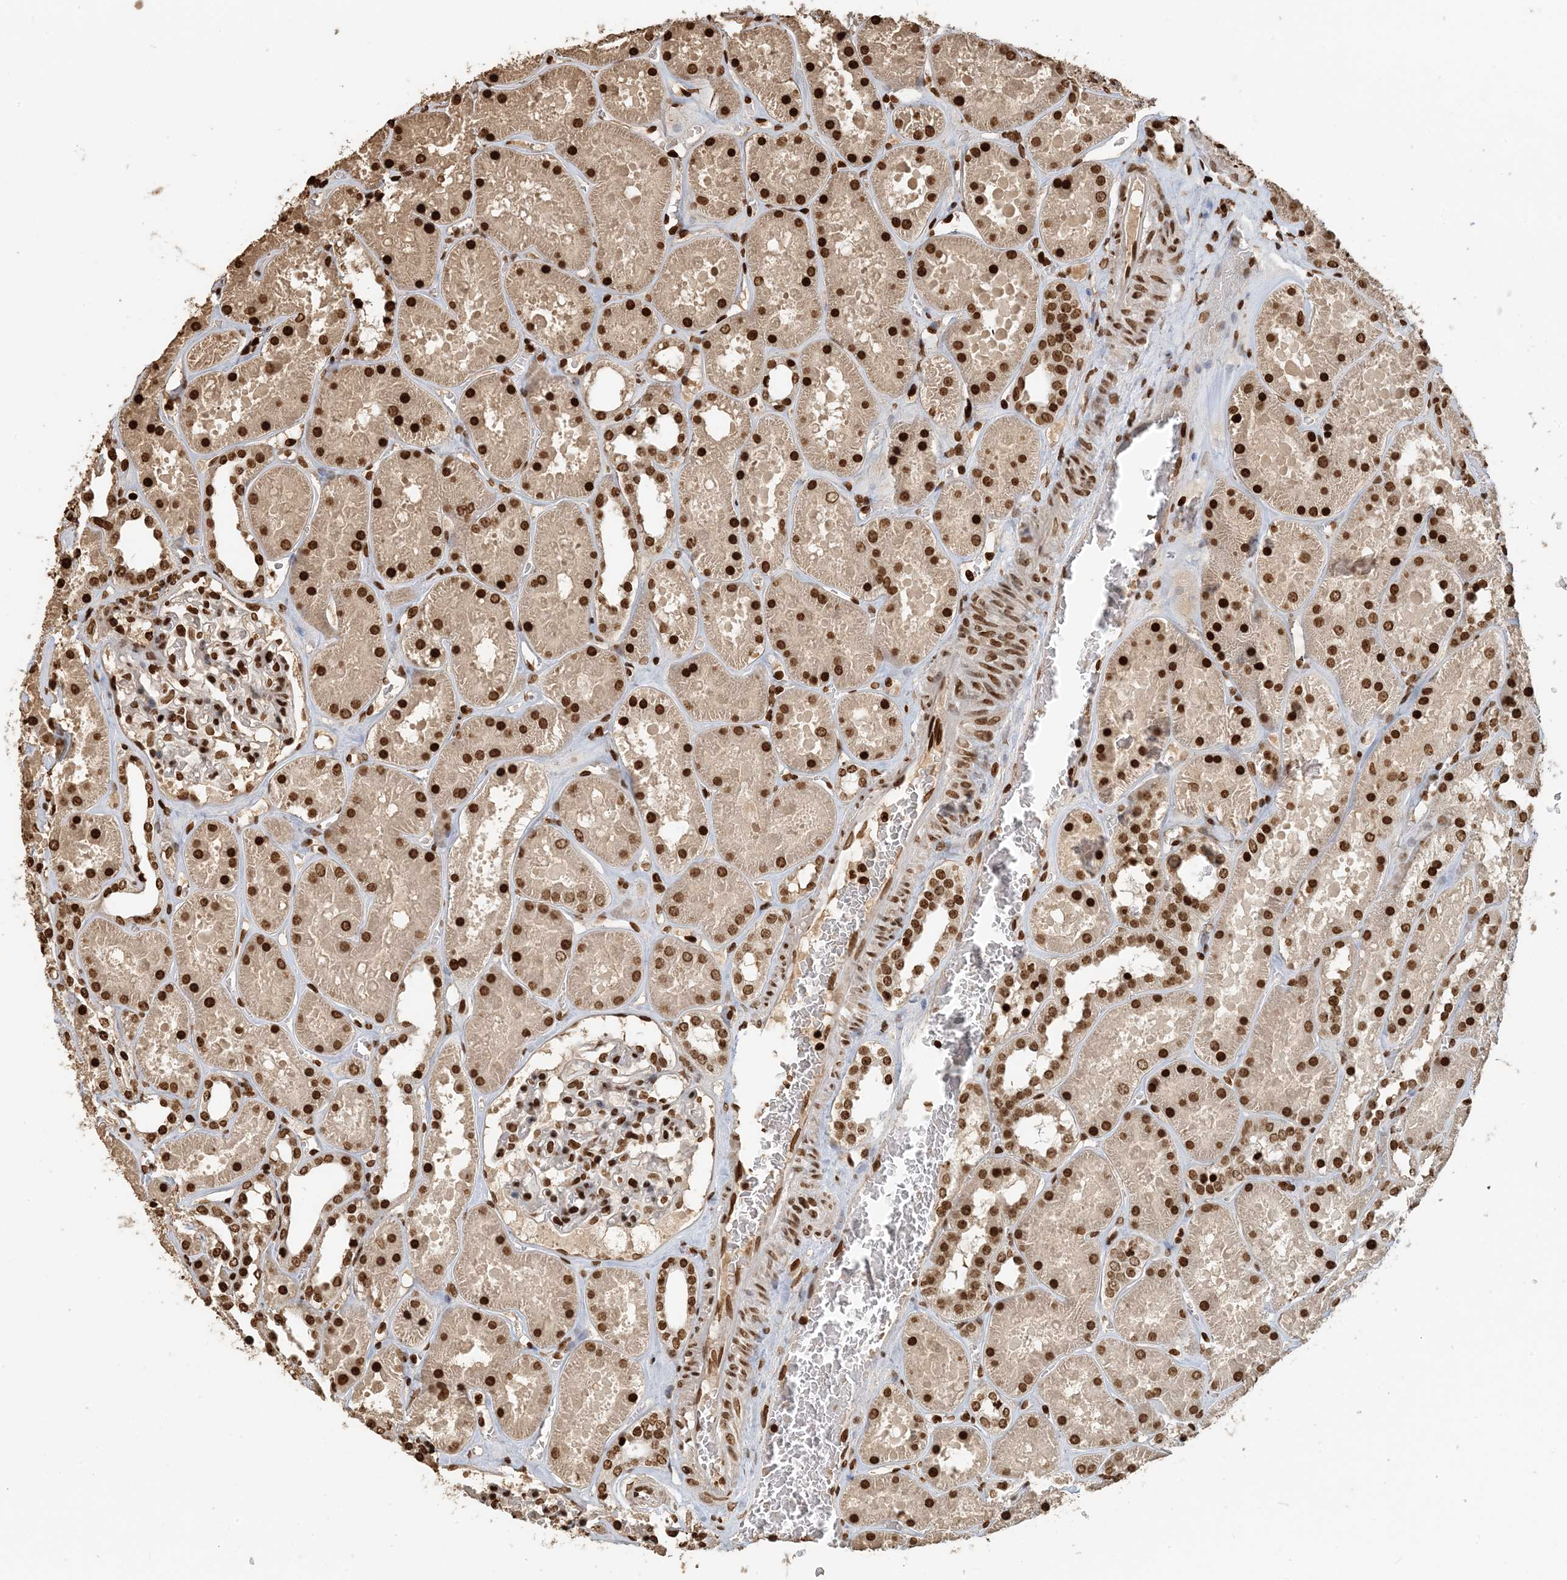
{"staining": {"intensity": "strong", "quantity": ">75%", "location": "nuclear"}, "tissue": "kidney", "cell_type": "Cells in glomeruli", "image_type": "normal", "snomed": [{"axis": "morphology", "description": "Normal tissue, NOS"}, {"axis": "topography", "description": "Kidney"}], "caption": "Strong nuclear staining for a protein is identified in approximately >75% of cells in glomeruli of unremarkable kidney using immunohistochemistry (IHC).", "gene": "H3", "patient": {"sex": "female", "age": 41}}